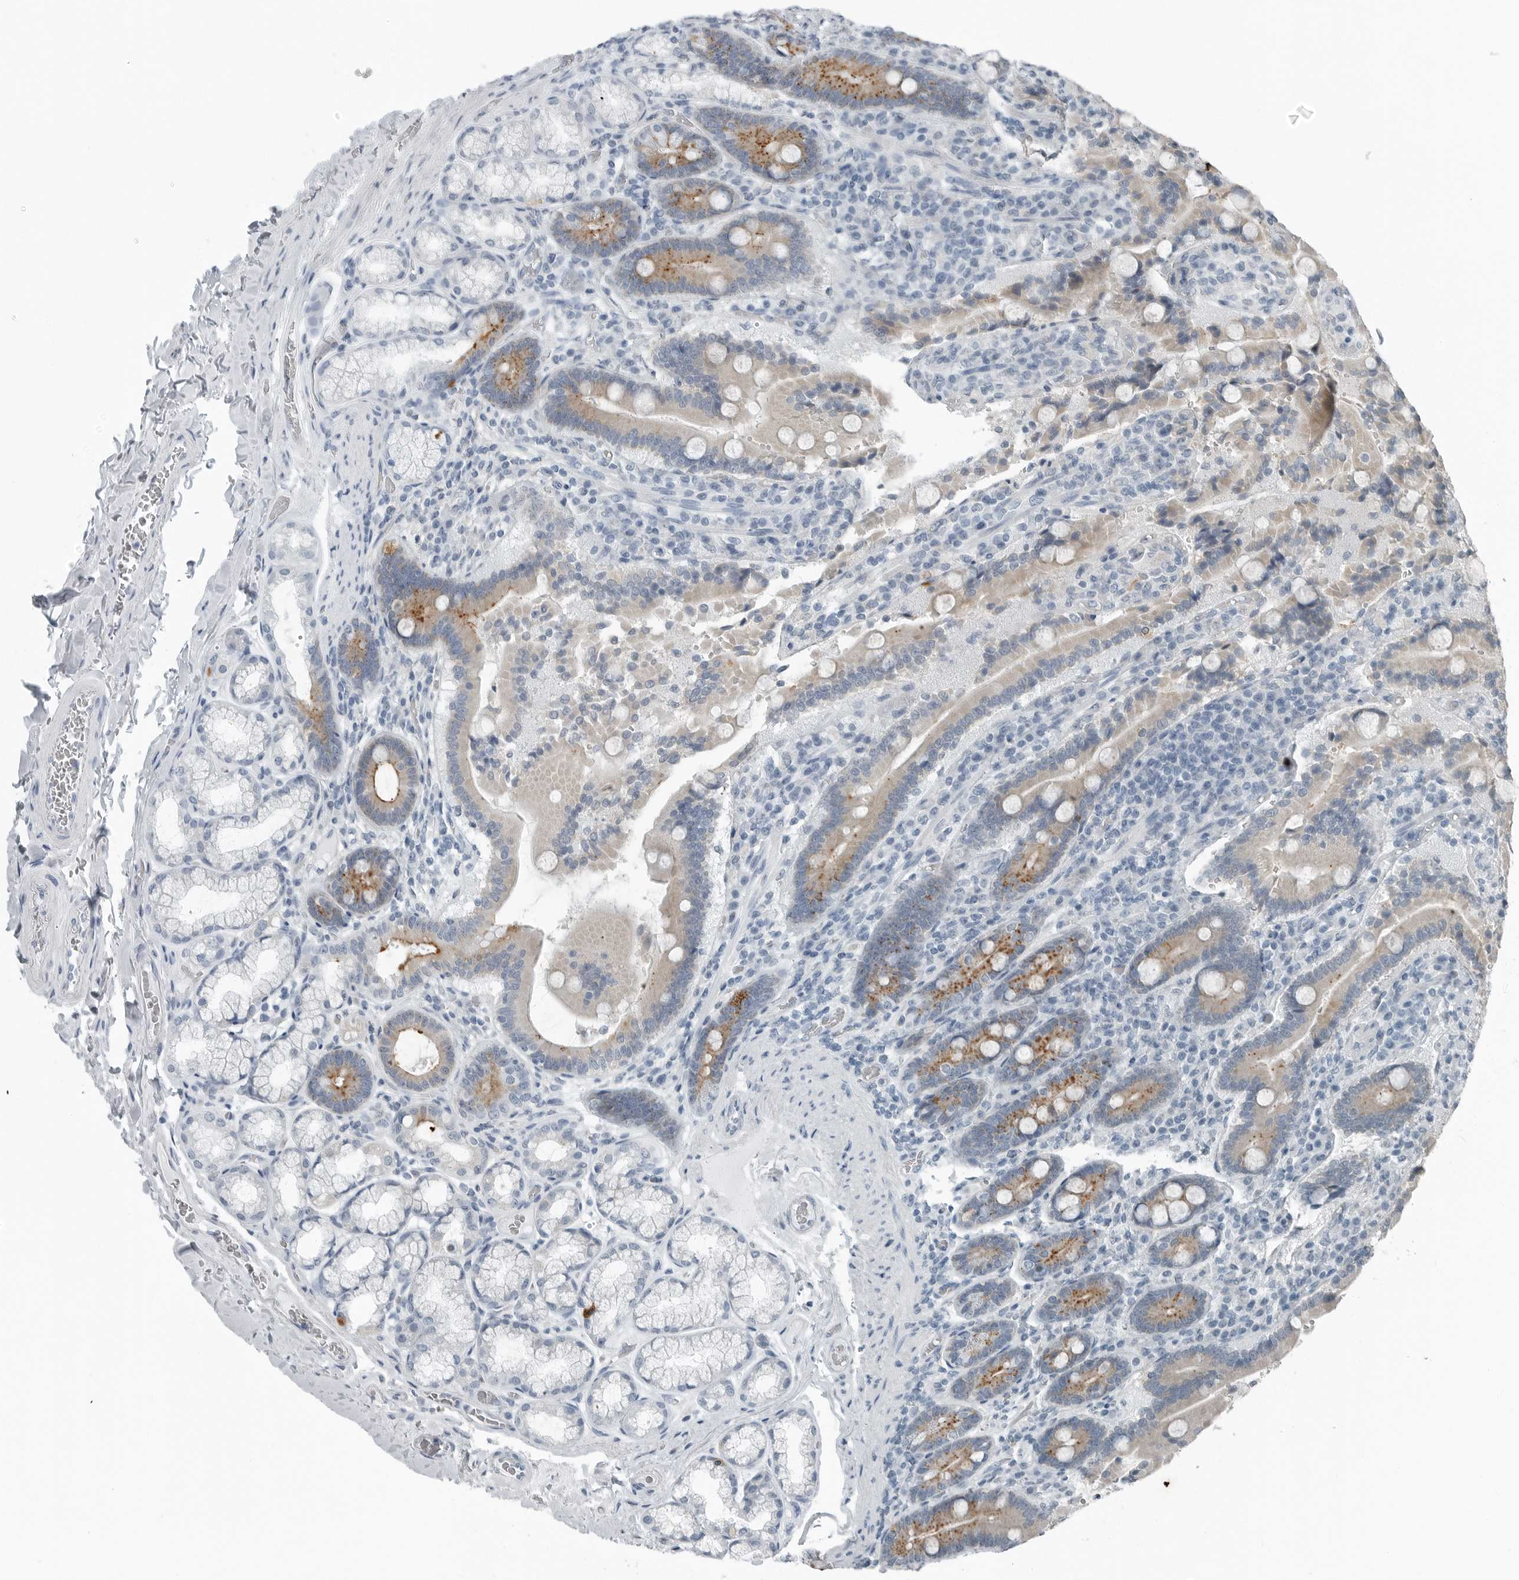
{"staining": {"intensity": "moderate", "quantity": ">75%", "location": "cytoplasmic/membranous"}, "tissue": "duodenum", "cell_type": "Glandular cells", "image_type": "normal", "snomed": [{"axis": "morphology", "description": "Normal tissue, NOS"}, {"axis": "topography", "description": "Duodenum"}], "caption": "The micrograph reveals a brown stain indicating the presence of a protein in the cytoplasmic/membranous of glandular cells in duodenum. (DAB = brown stain, brightfield microscopy at high magnification).", "gene": "ZPBP2", "patient": {"sex": "female", "age": 62}}